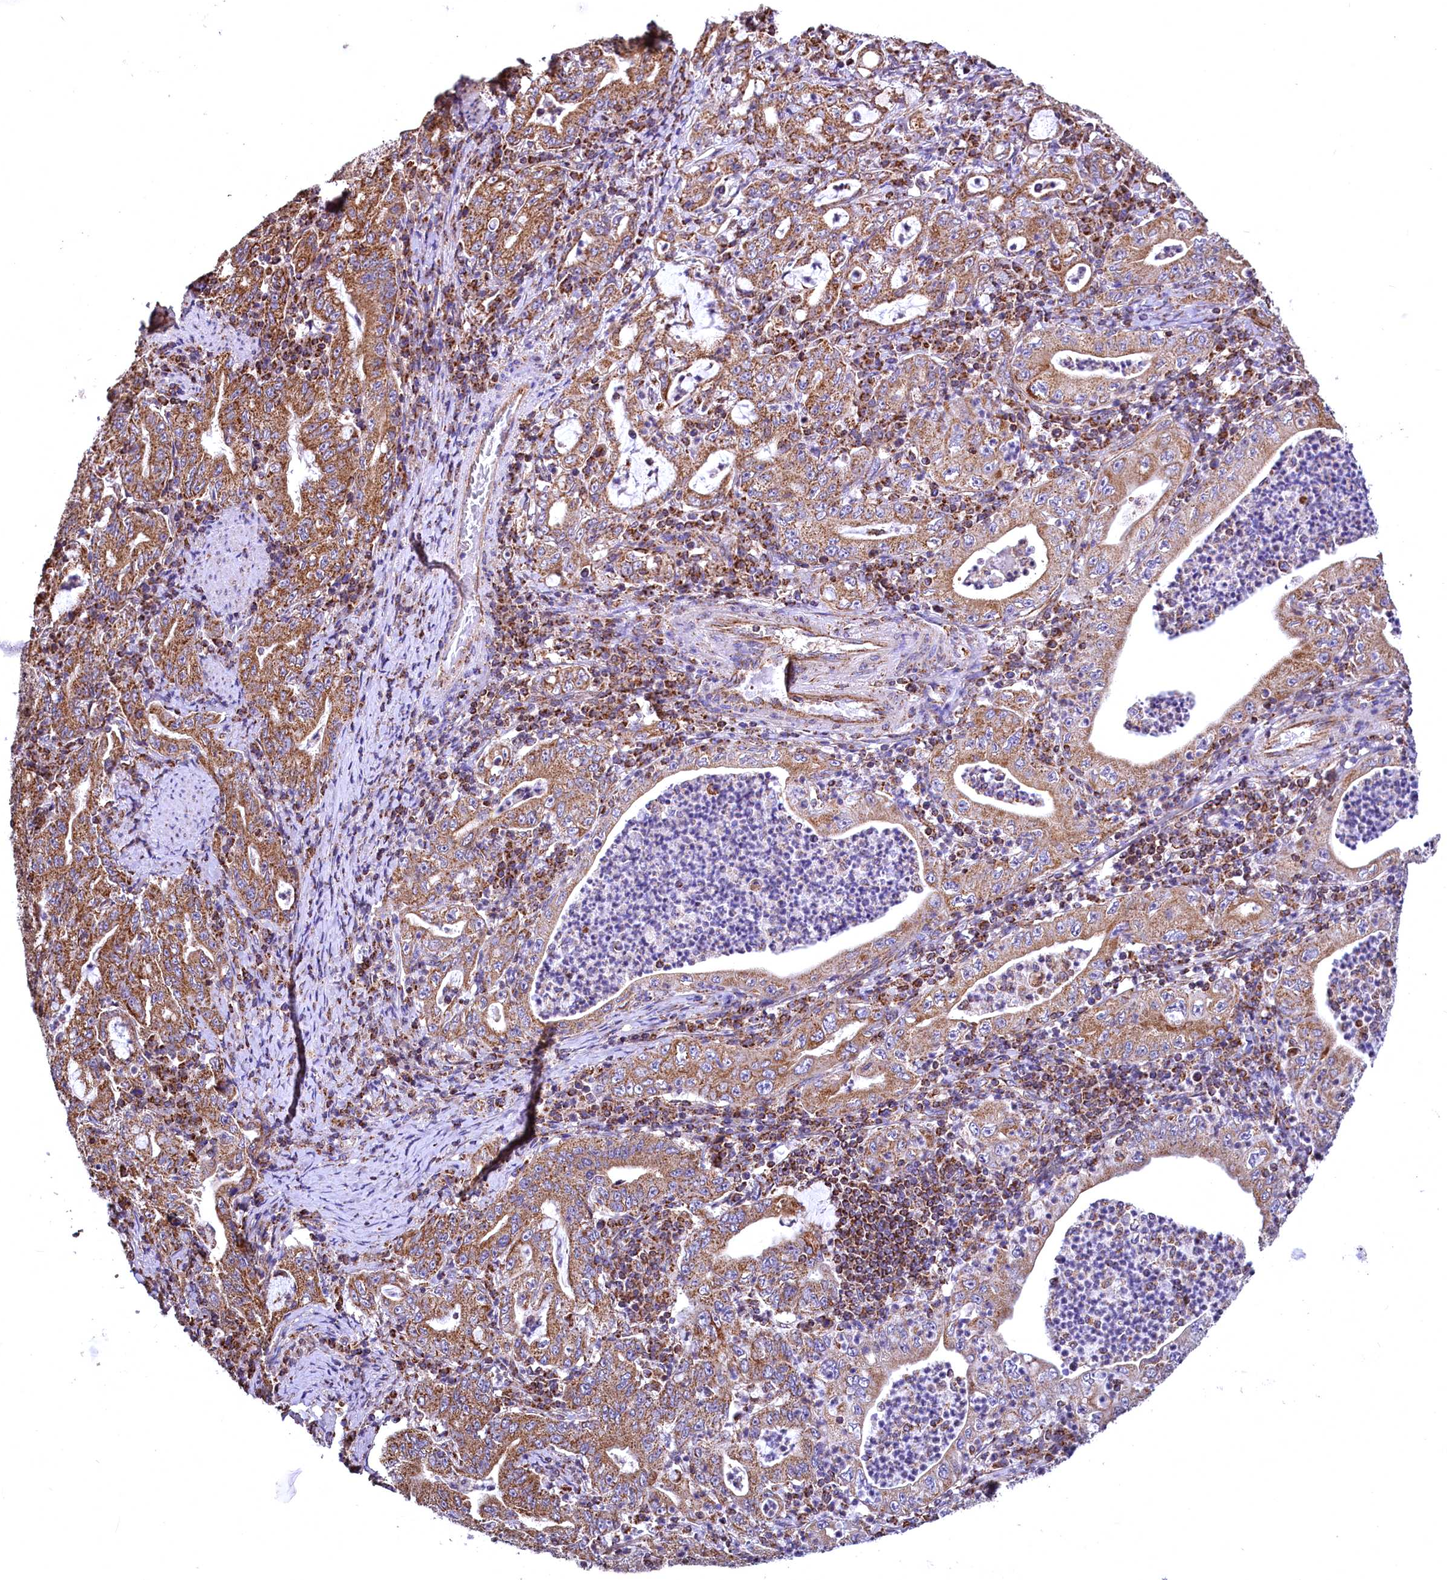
{"staining": {"intensity": "moderate", "quantity": ">75%", "location": "cytoplasmic/membranous"}, "tissue": "stomach cancer", "cell_type": "Tumor cells", "image_type": "cancer", "snomed": [{"axis": "morphology", "description": "Normal tissue, NOS"}, {"axis": "morphology", "description": "Adenocarcinoma, NOS"}, {"axis": "topography", "description": "Esophagus"}, {"axis": "topography", "description": "Stomach, upper"}, {"axis": "topography", "description": "Peripheral nerve tissue"}], "caption": "Immunohistochemistry histopathology image of human stomach cancer (adenocarcinoma) stained for a protein (brown), which displays medium levels of moderate cytoplasmic/membranous expression in about >75% of tumor cells.", "gene": "NUDT15", "patient": {"sex": "male", "age": 62}}